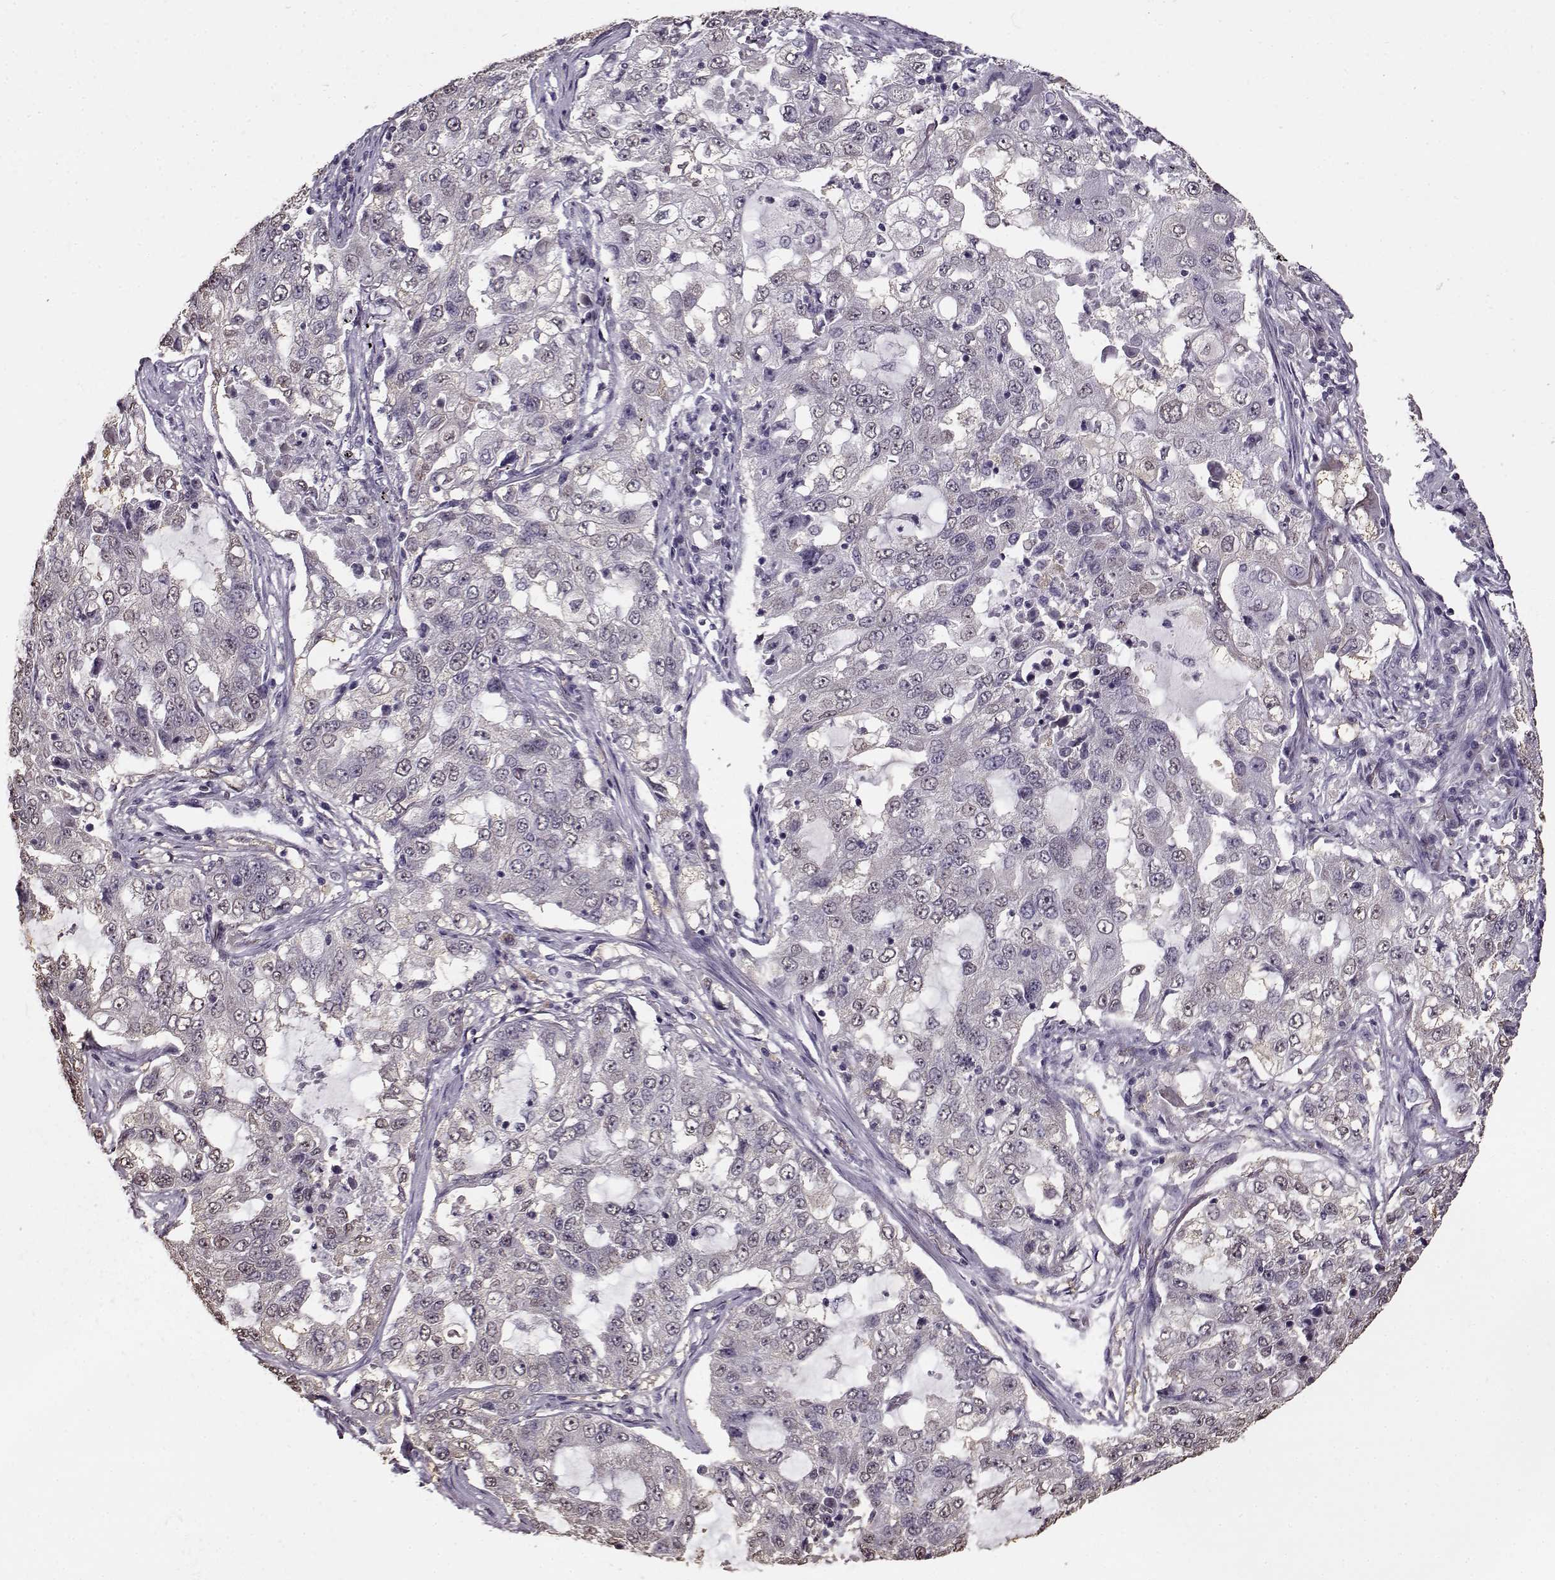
{"staining": {"intensity": "weak", "quantity": "<25%", "location": "nuclear"}, "tissue": "lung cancer", "cell_type": "Tumor cells", "image_type": "cancer", "snomed": [{"axis": "morphology", "description": "Adenocarcinoma, NOS"}, {"axis": "topography", "description": "Lung"}], "caption": "DAB (3,3'-diaminobenzidine) immunohistochemical staining of adenocarcinoma (lung) demonstrates no significant expression in tumor cells.", "gene": "RP1L1", "patient": {"sex": "female", "age": 61}}